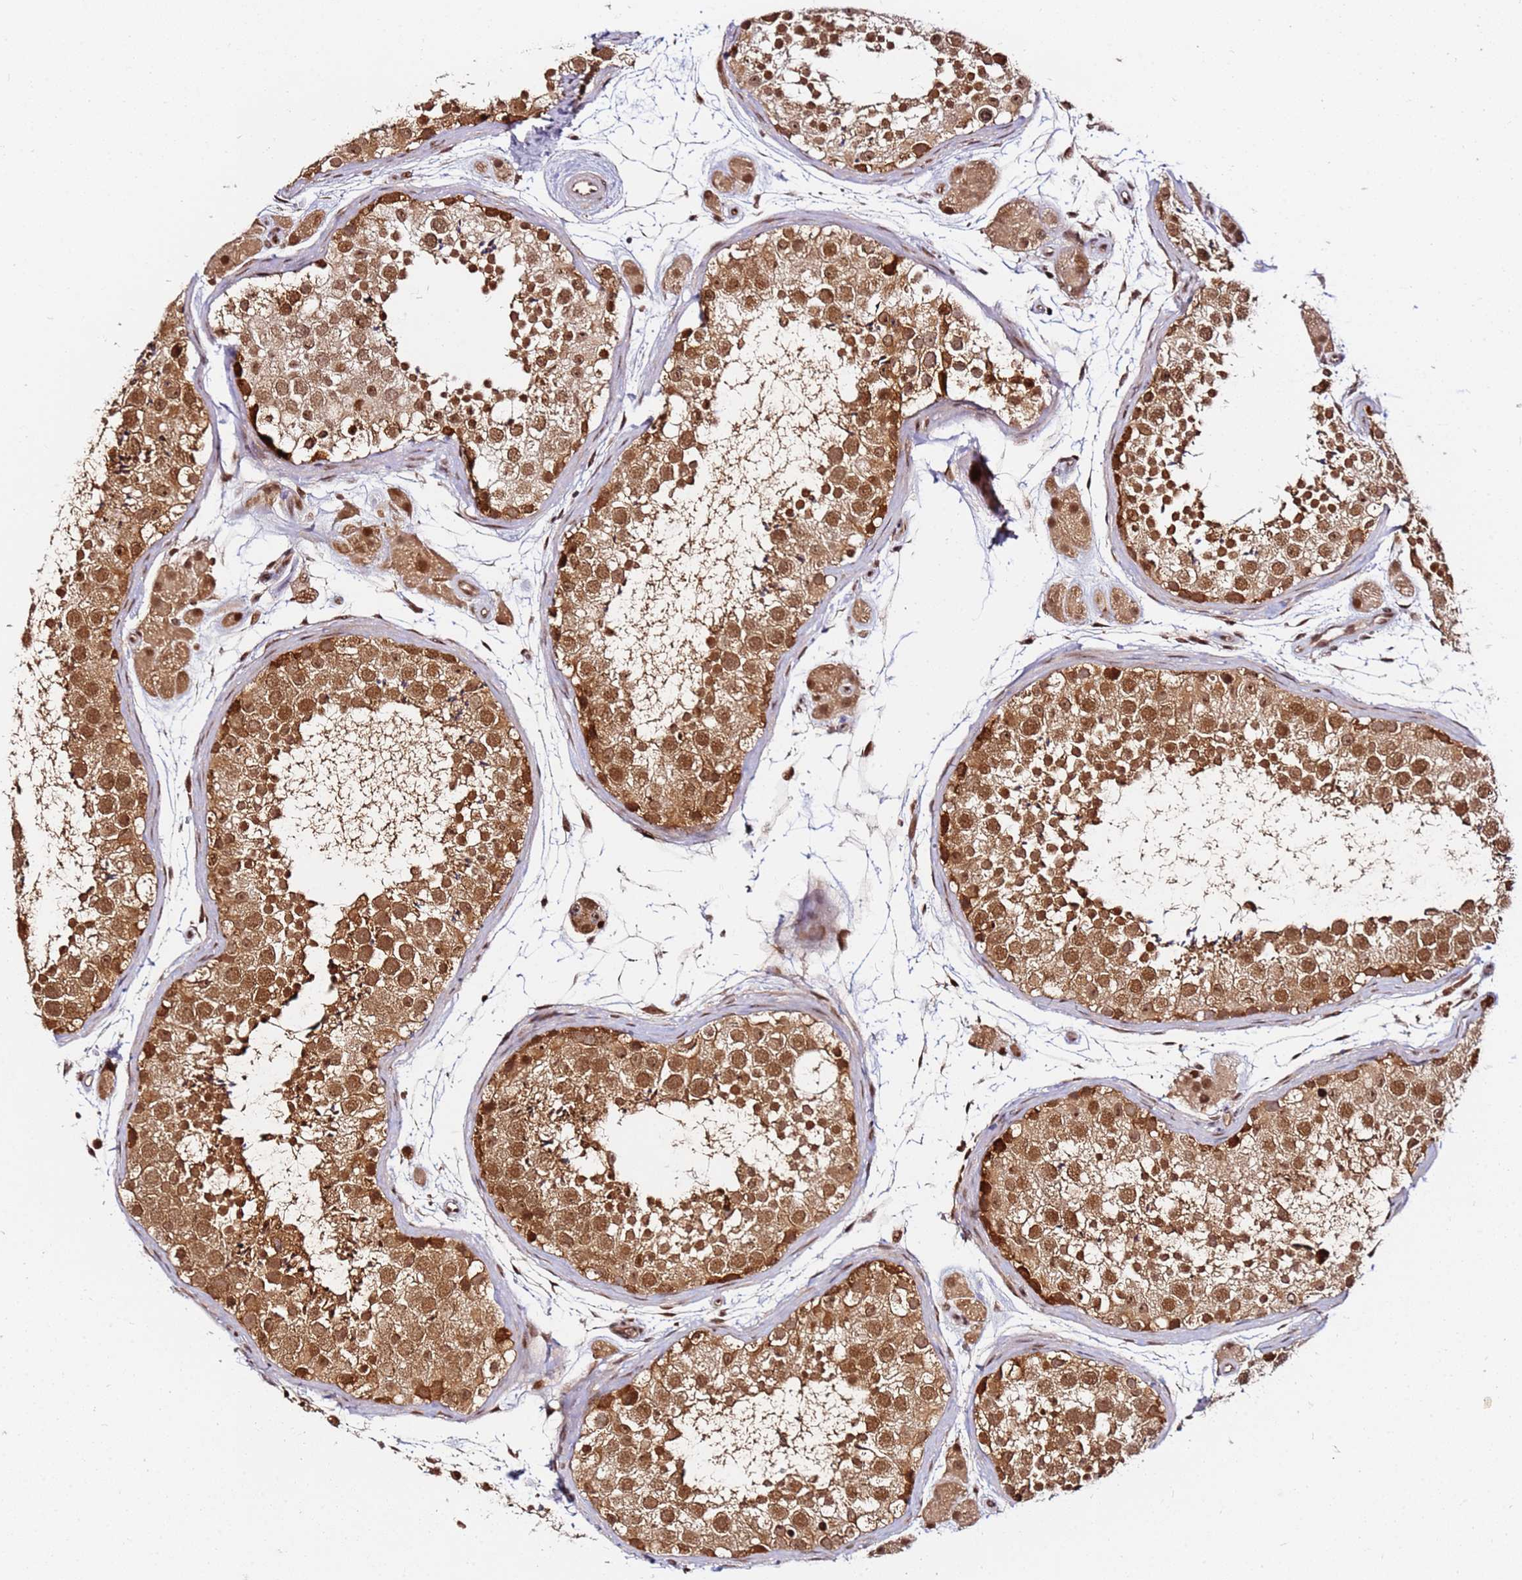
{"staining": {"intensity": "strong", "quantity": ">75%", "location": "nuclear"}, "tissue": "testis", "cell_type": "Cells in seminiferous ducts", "image_type": "normal", "snomed": [{"axis": "morphology", "description": "Normal tissue, NOS"}, {"axis": "topography", "description": "Testis"}], "caption": "High-power microscopy captured an IHC photomicrograph of unremarkable testis, revealing strong nuclear positivity in approximately >75% of cells in seminiferous ducts.", "gene": "RGS18", "patient": {"sex": "male", "age": 41}}